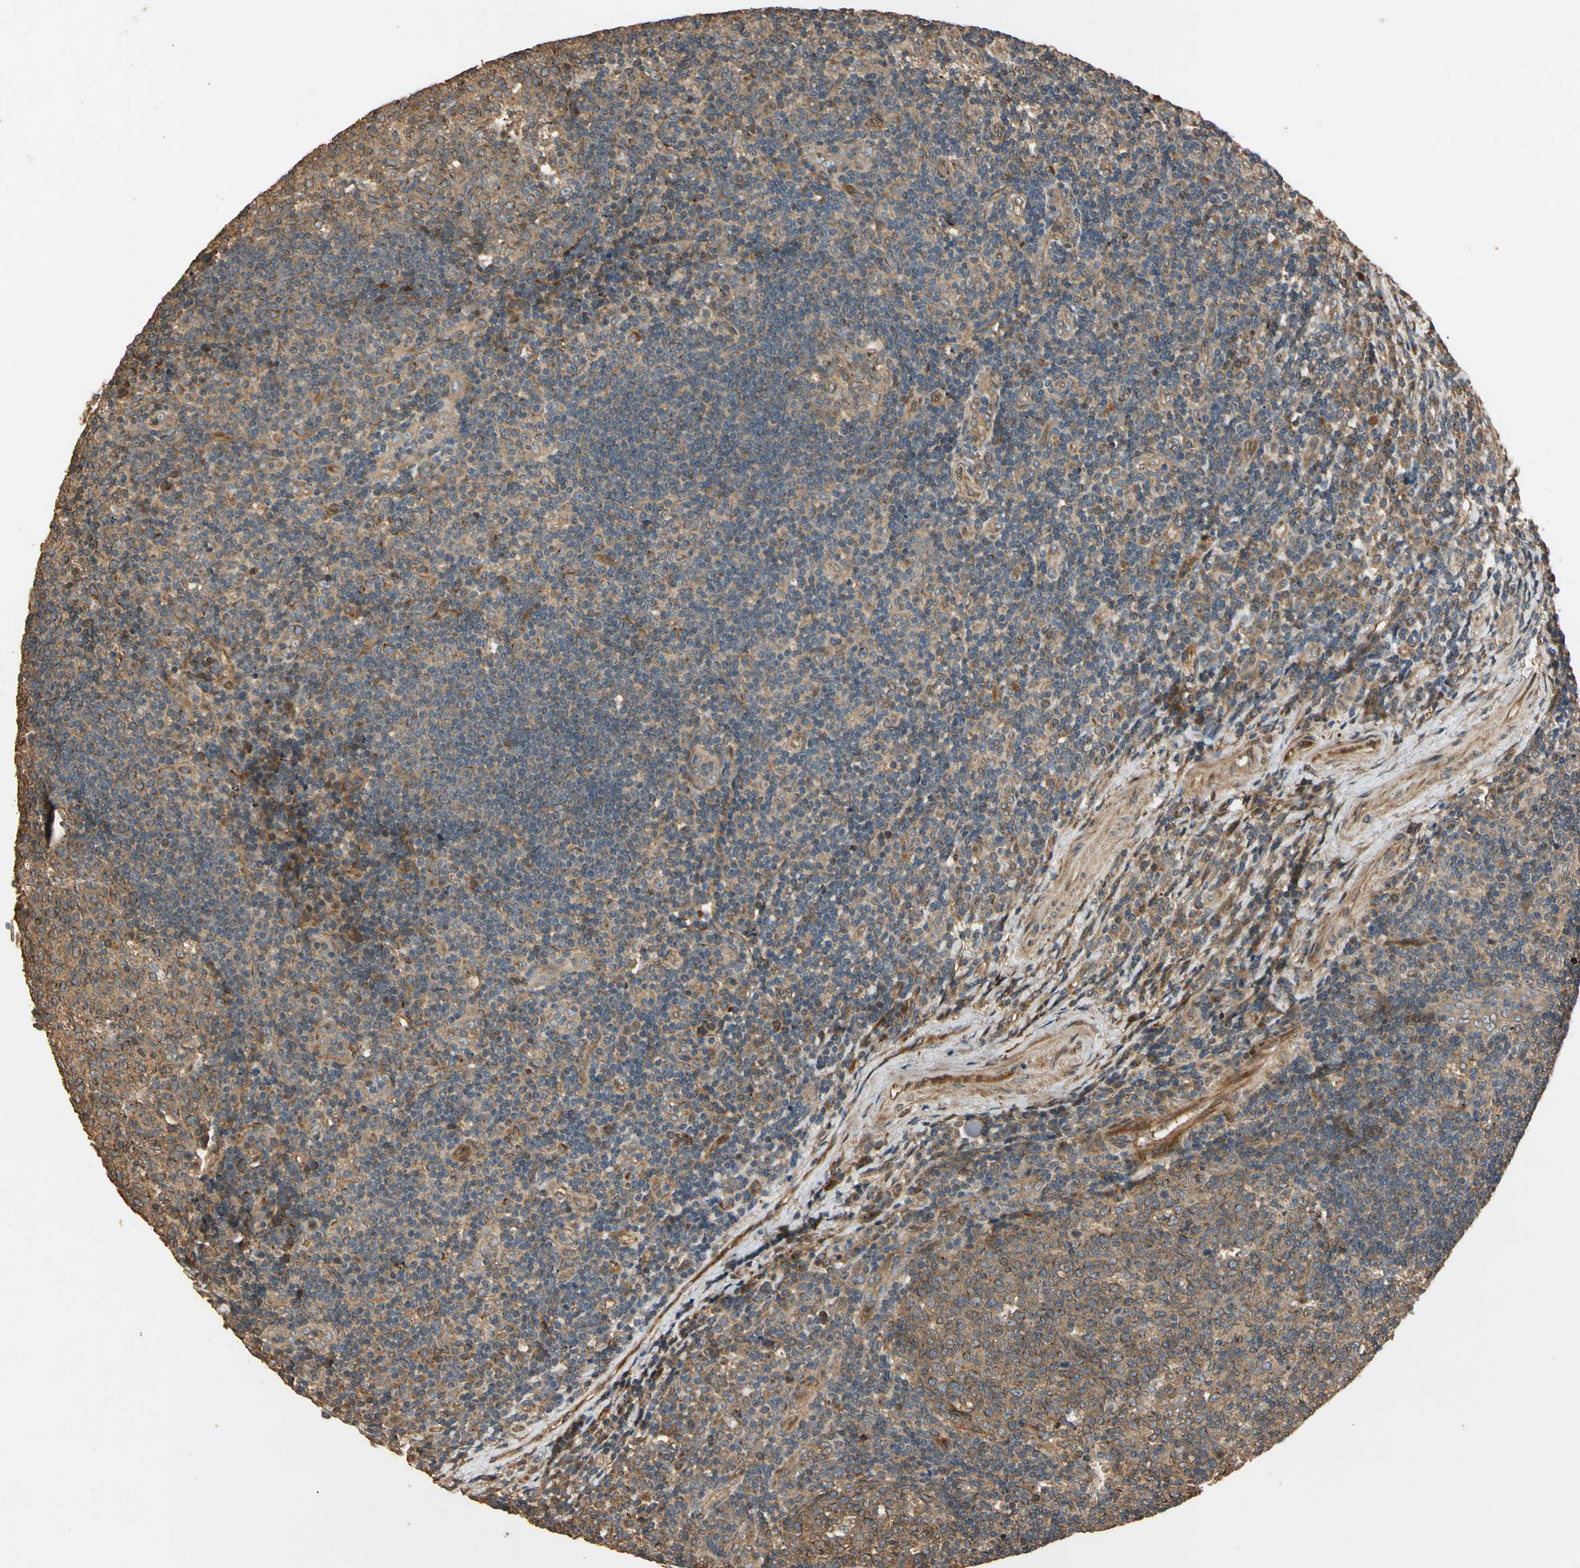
{"staining": {"intensity": "moderate", "quantity": "25%-75%", "location": "cytoplasmic/membranous"}, "tissue": "tonsil", "cell_type": "Germinal center cells", "image_type": "normal", "snomed": [{"axis": "morphology", "description": "Normal tissue, NOS"}, {"axis": "topography", "description": "Tonsil"}], "caption": "This photomicrograph demonstrates IHC staining of unremarkable tonsil, with medium moderate cytoplasmic/membranous staining in about 25%-75% of germinal center cells.", "gene": "MGRN1", "patient": {"sex": "female", "age": 40}}